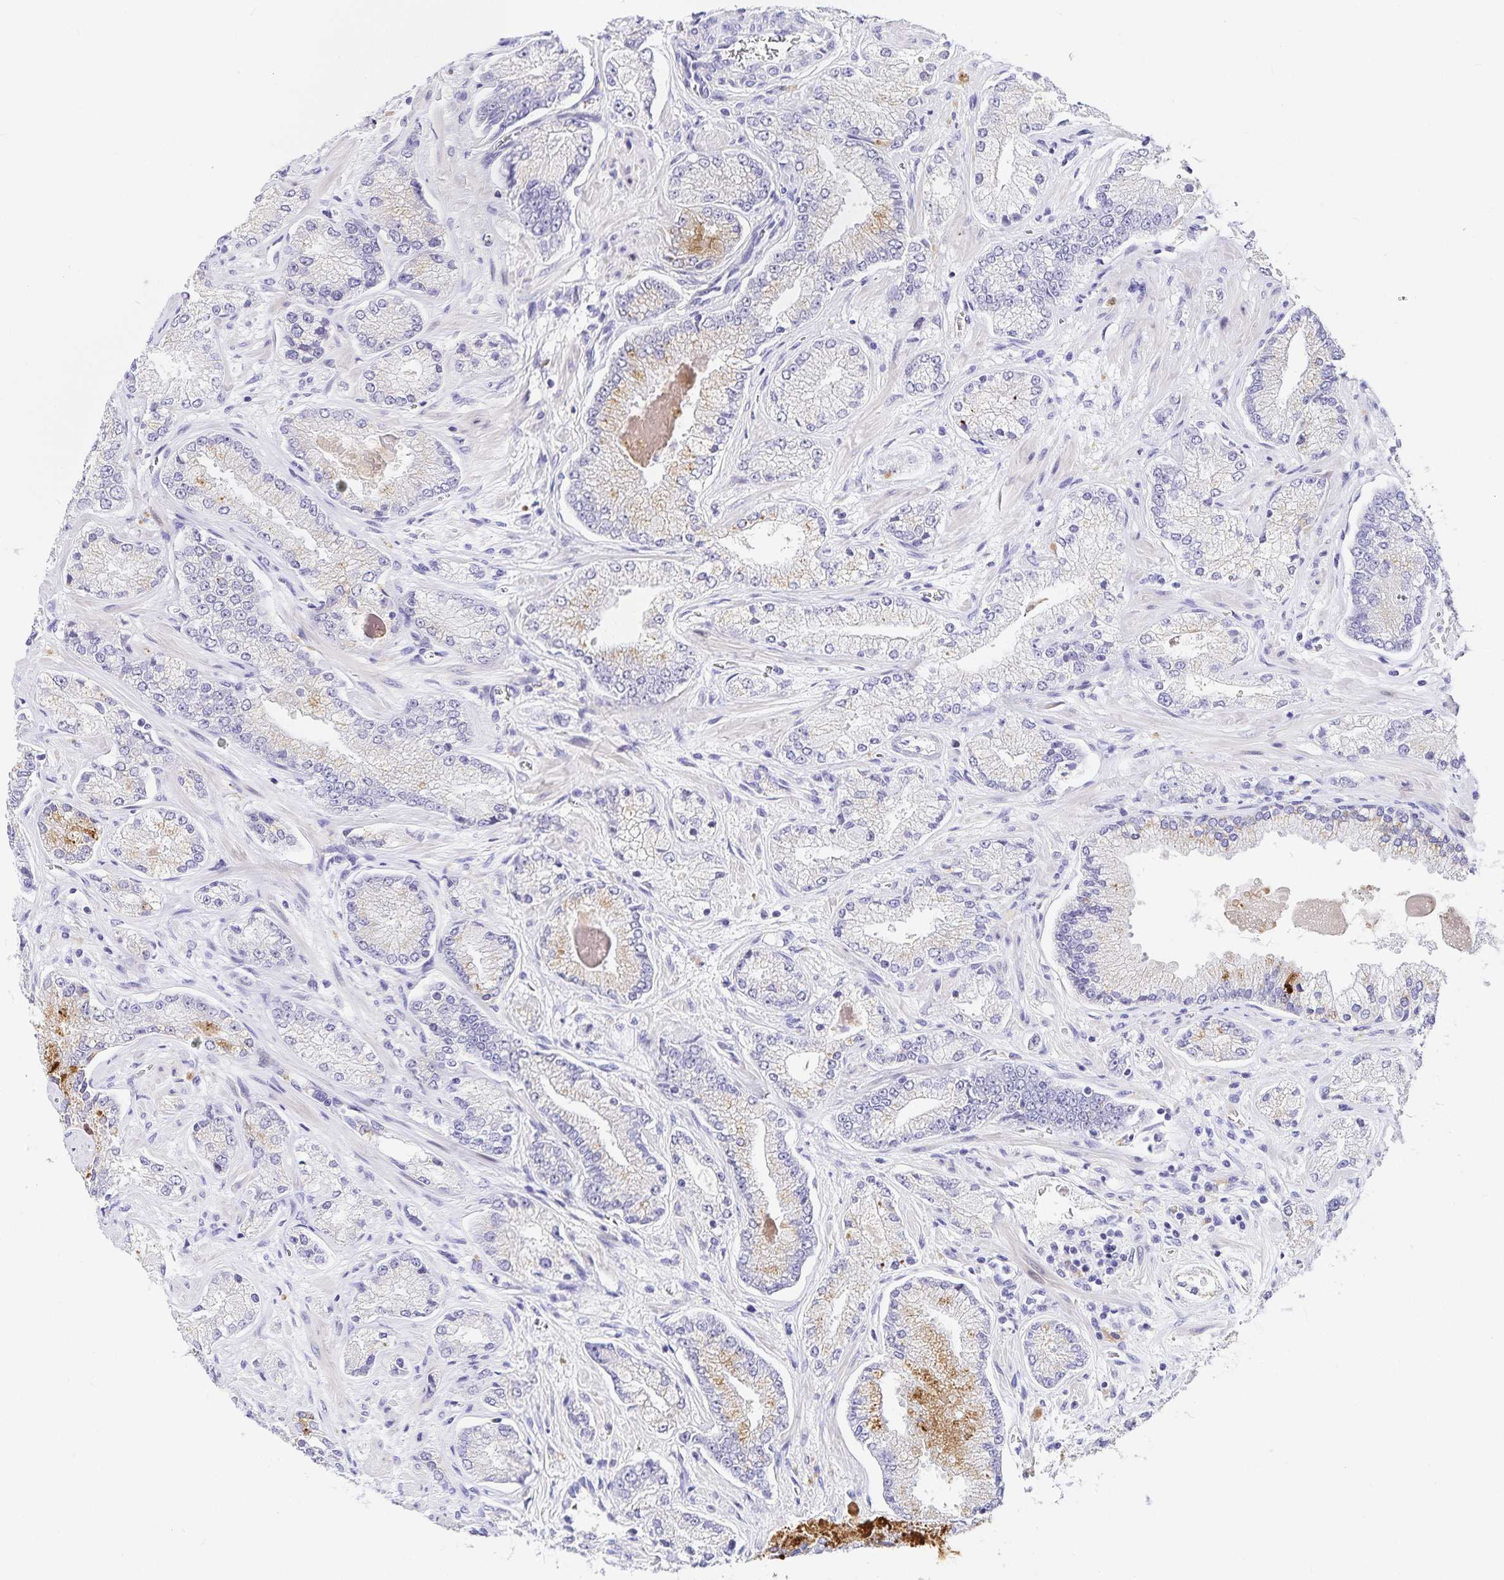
{"staining": {"intensity": "negative", "quantity": "none", "location": "none"}, "tissue": "prostate cancer", "cell_type": "Tumor cells", "image_type": "cancer", "snomed": [{"axis": "morphology", "description": "Normal tissue, NOS"}, {"axis": "morphology", "description": "Adenocarcinoma, High grade"}, {"axis": "topography", "description": "Prostate"}, {"axis": "topography", "description": "Peripheral nerve tissue"}], "caption": "High magnification brightfield microscopy of prostate cancer stained with DAB (3,3'-diaminobenzidine) (brown) and counterstained with hematoxylin (blue): tumor cells show no significant expression.", "gene": "KBTBD13", "patient": {"sex": "male", "age": 68}}